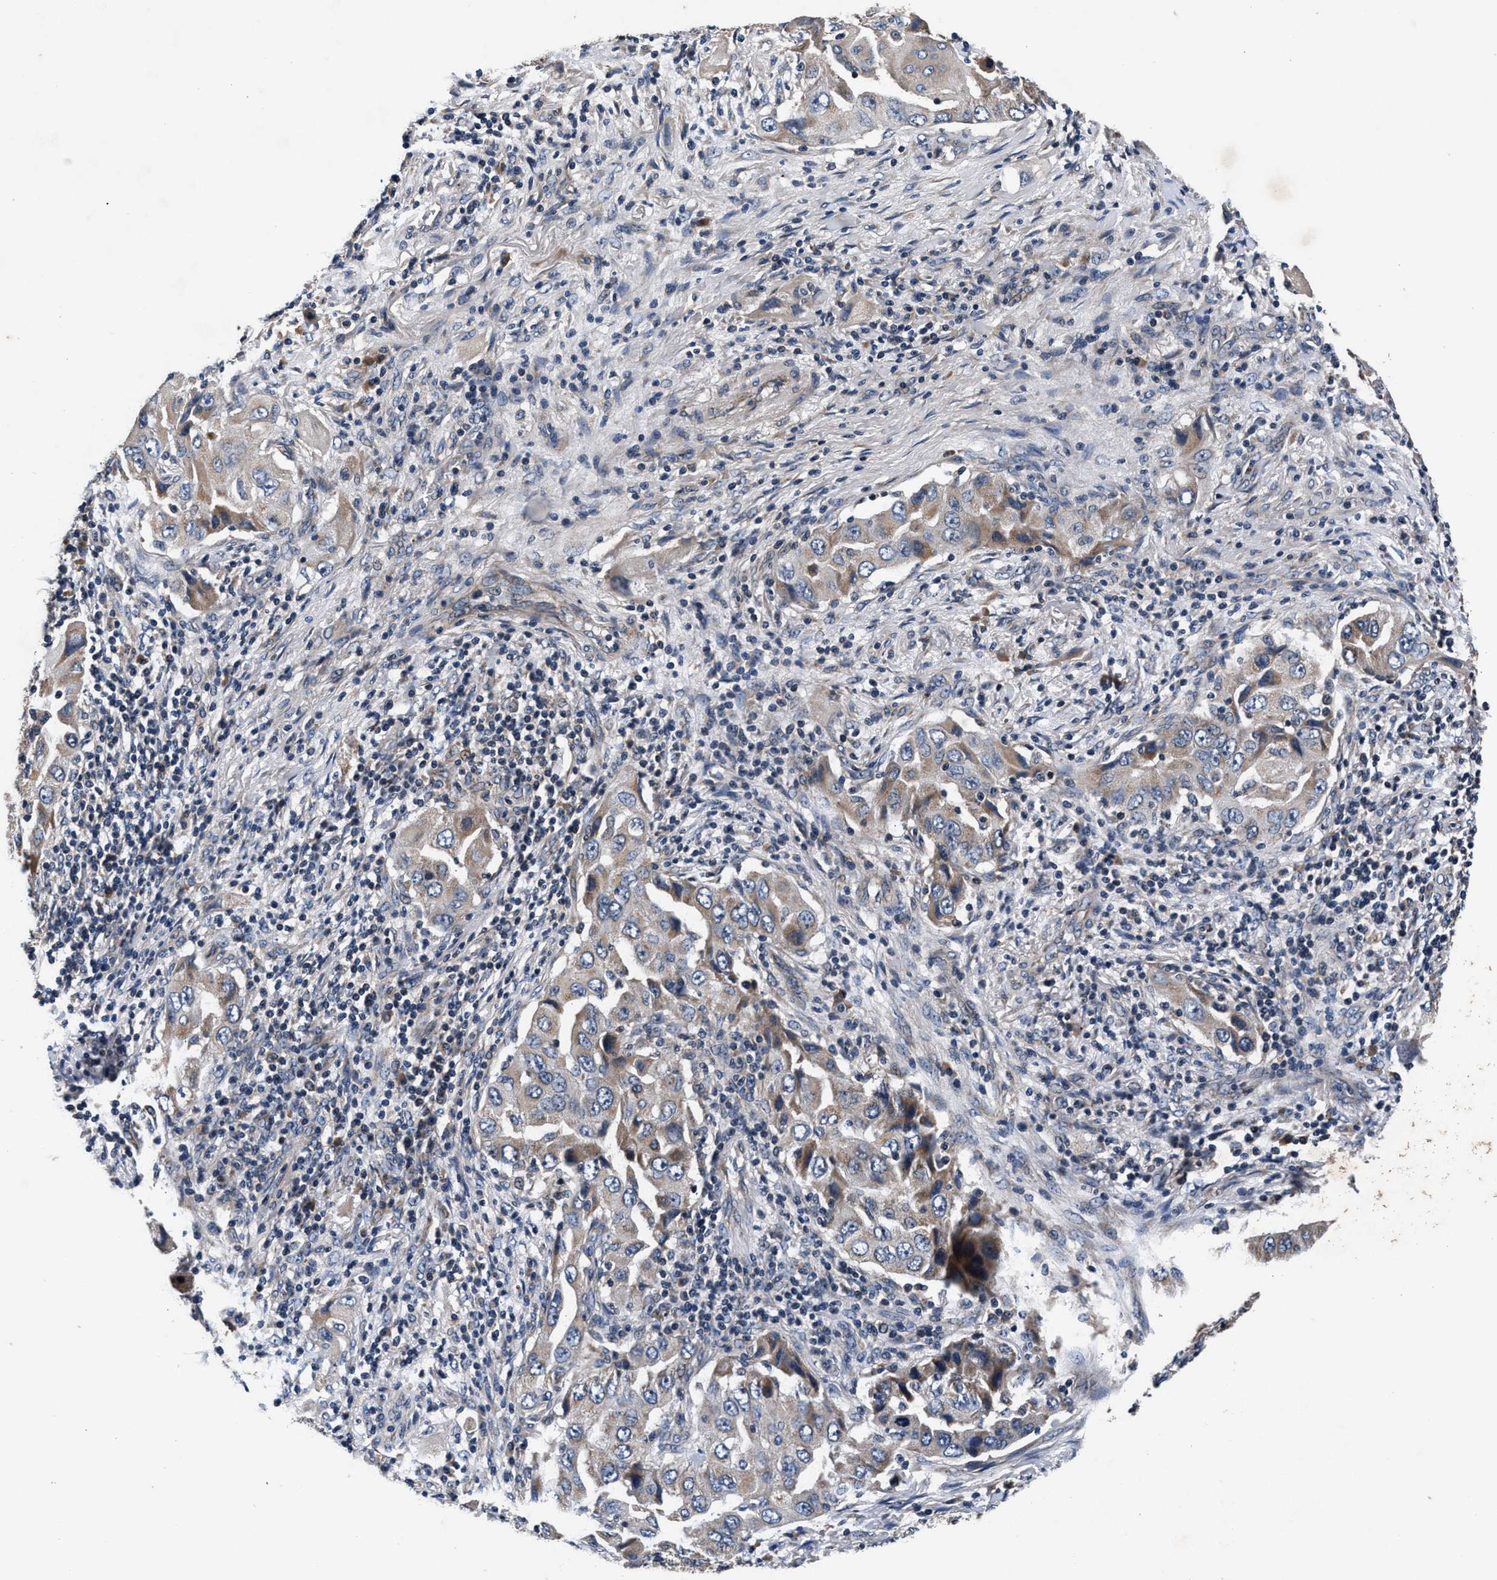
{"staining": {"intensity": "weak", "quantity": "25%-75%", "location": "cytoplasmic/membranous"}, "tissue": "lung cancer", "cell_type": "Tumor cells", "image_type": "cancer", "snomed": [{"axis": "morphology", "description": "Adenocarcinoma, NOS"}, {"axis": "topography", "description": "Lung"}], "caption": "Weak cytoplasmic/membranous staining for a protein is seen in about 25%-75% of tumor cells of adenocarcinoma (lung) using immunohistochemistry (IHC).", "gene": "IMMT", "patient": {"sex": "female", "age": 65}}